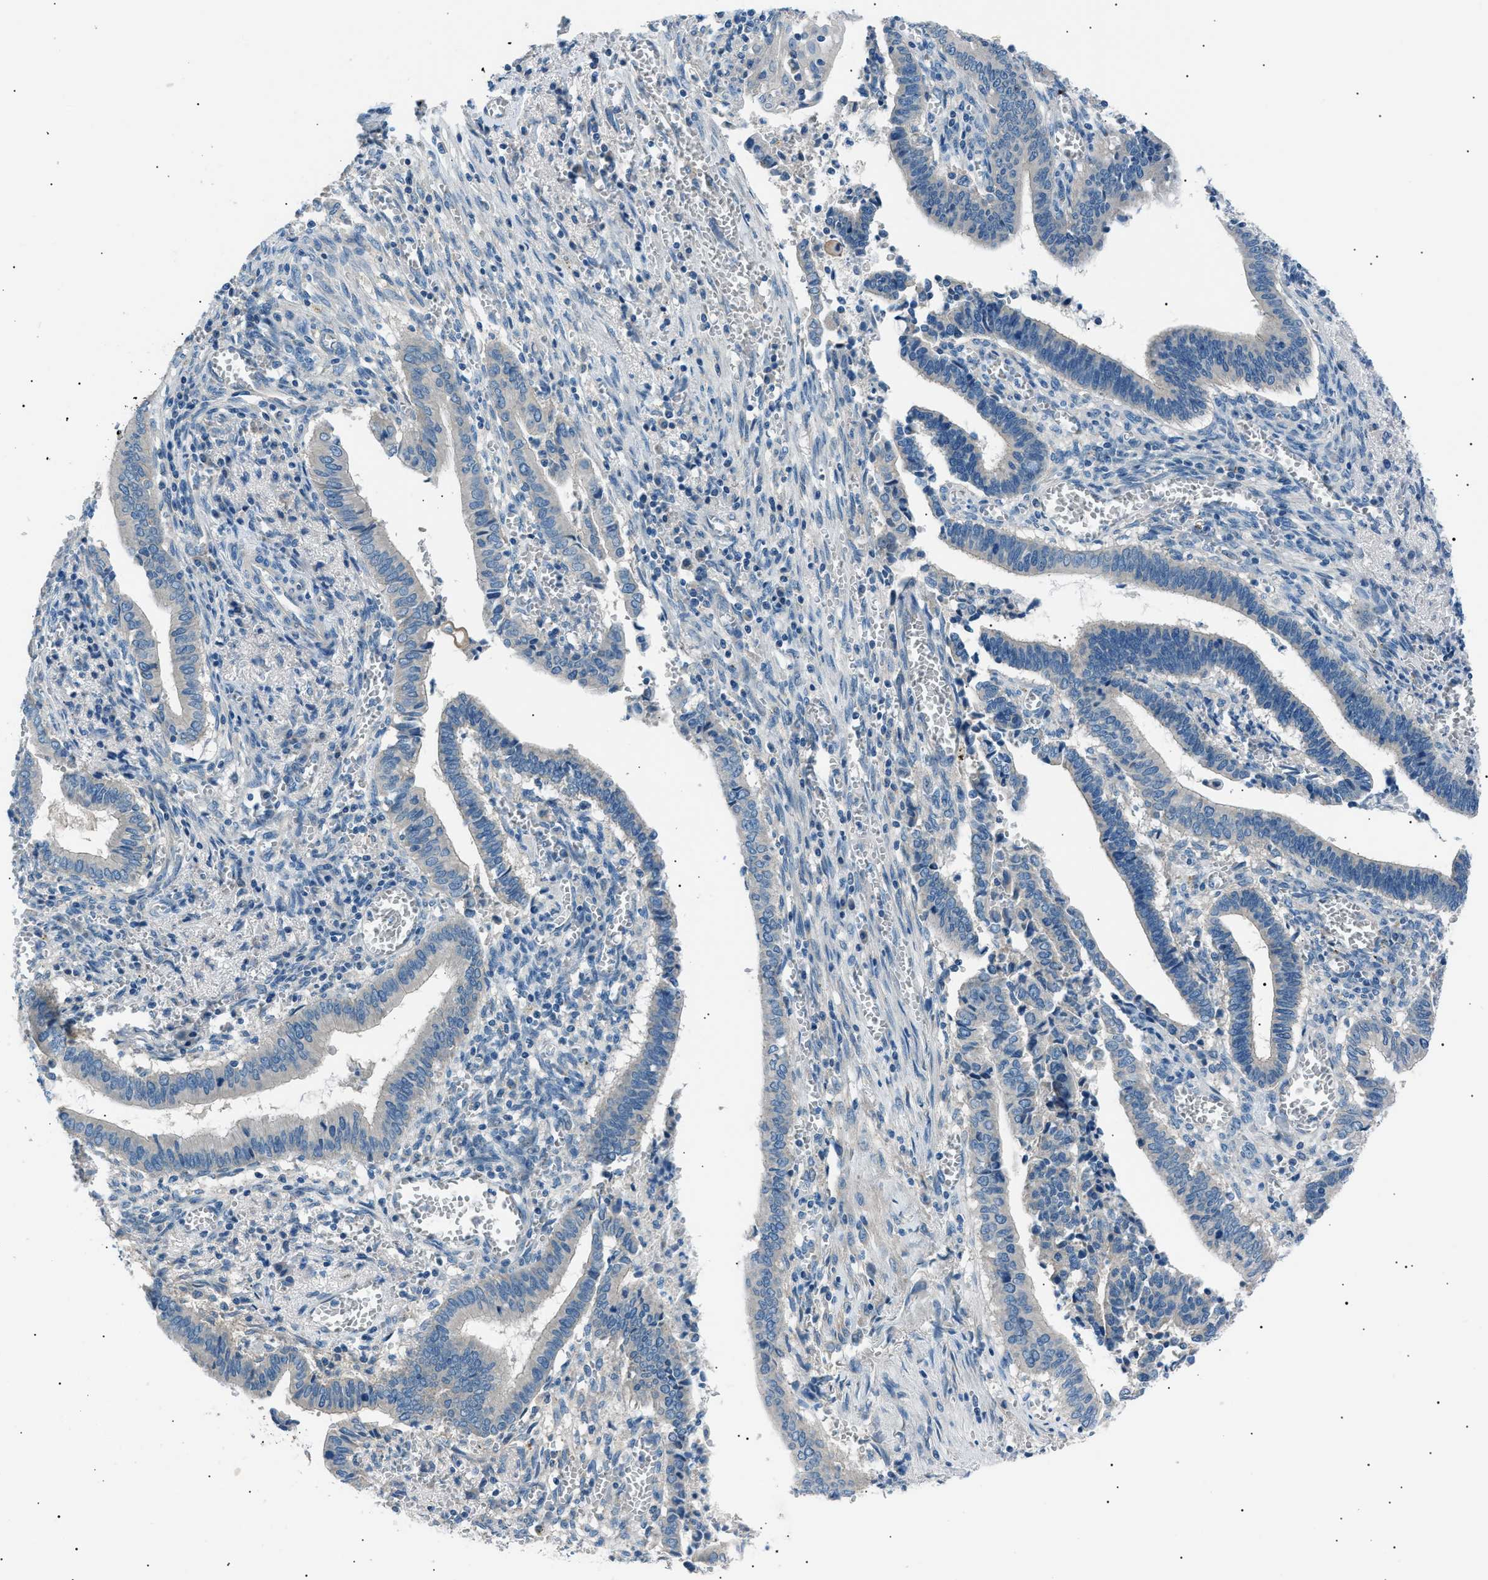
{"staining": {"intensity": "negative", "quantity": "none", "location": "none"}, "tissue": "cervical cancer", "cell_type": "Tumor cells", "image_type": "cancer", "snomed": [{"axis": "morphology", "description": "Adenocarcinoma, NOS"}, {"axis": "topography", "description": "Cervix"}], "caption": "Tumor cells are negative for brown protein staining in cervical adenocarcinoma.", "gene": "LRRC37B", "patient": {"sex": "female", "age": 44}}